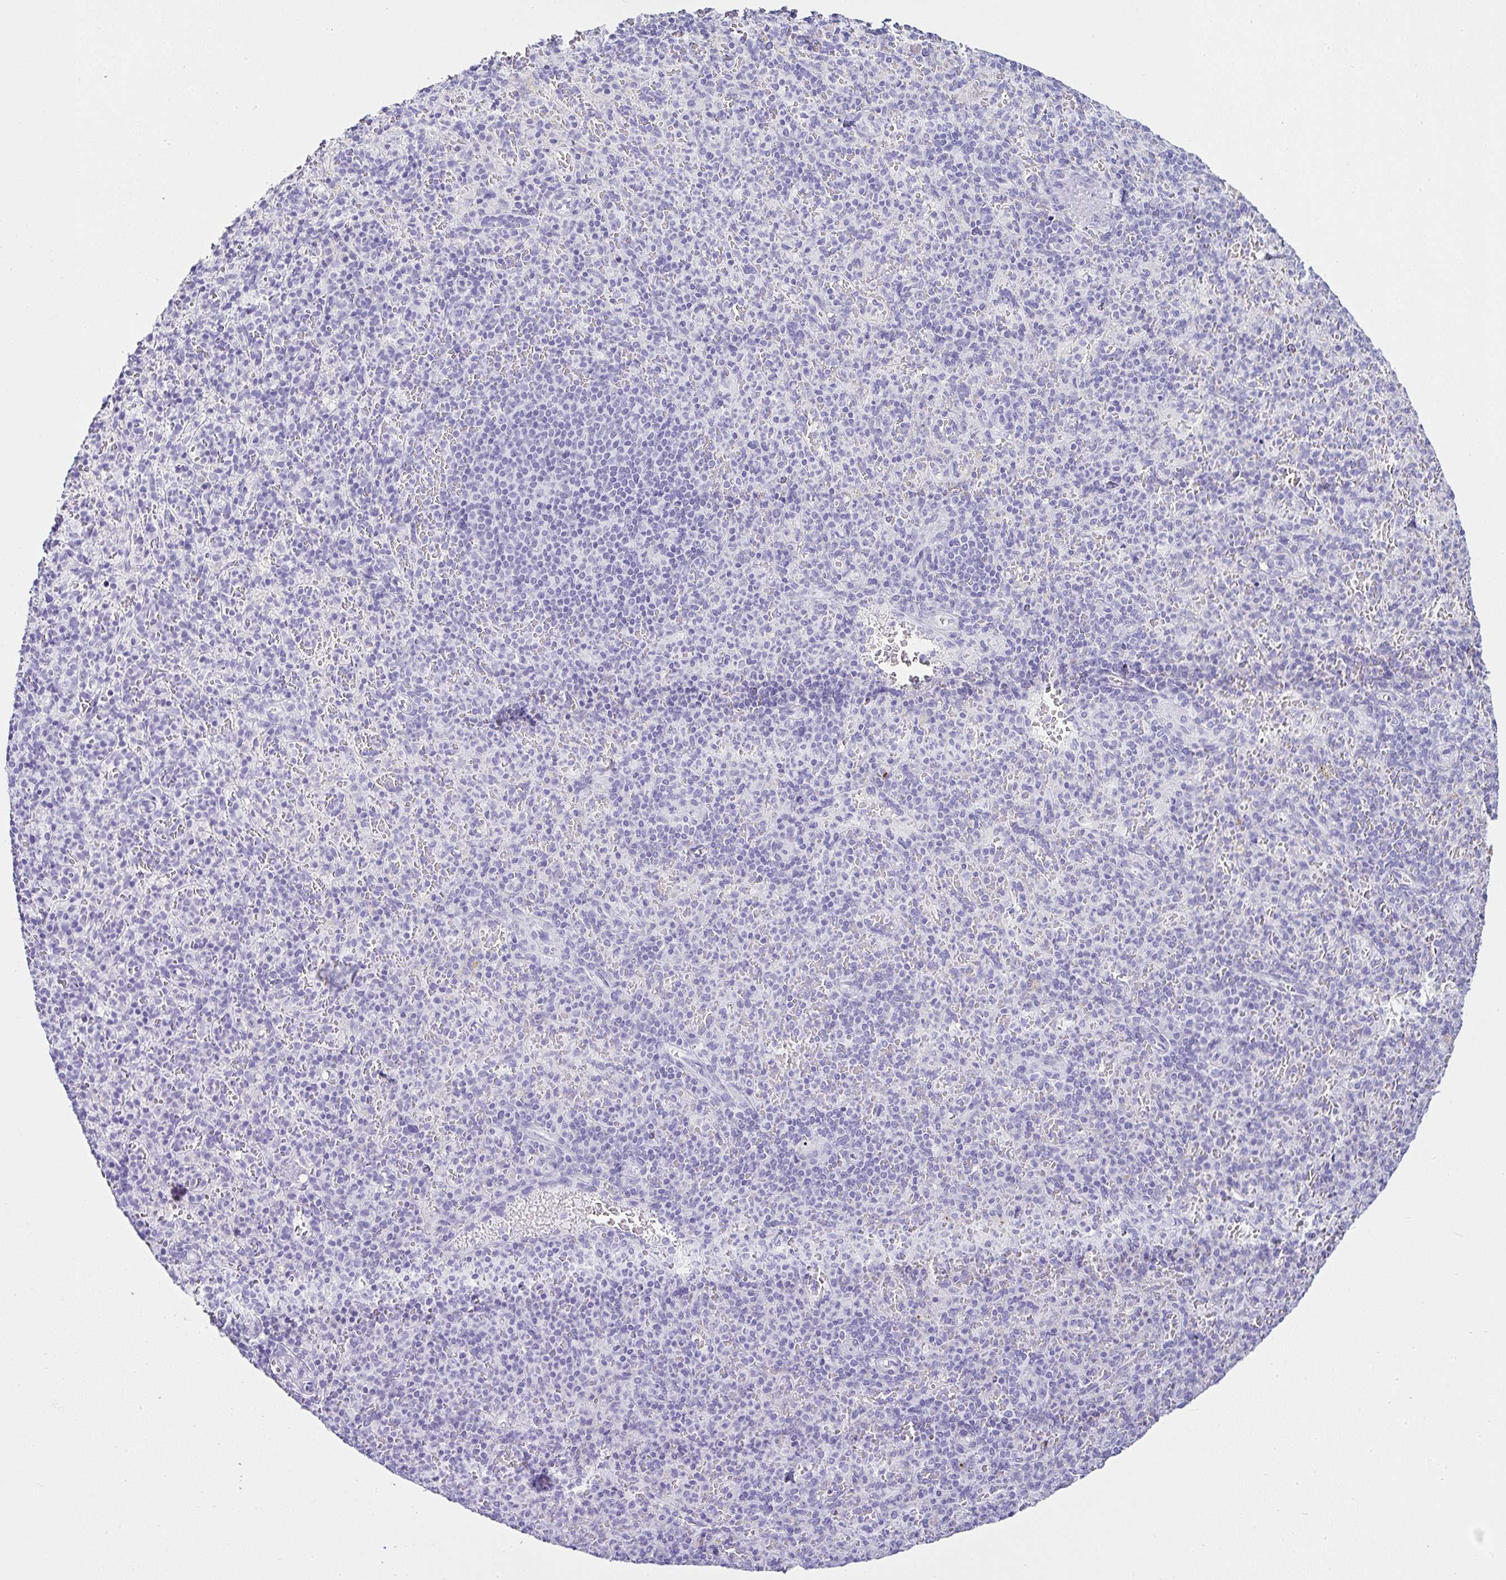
{"staining": {"intensity": "negative", "quantity": "none", "location": "none"}, "tissue": "spleen", "cell_type": "Cells in red pulp", "image_type": "normal", "snomed": [{"axis": "morphology", "description": "Normal tissue, NOS"}, {"axis": "topography", "description": "Spleen"}], "caption": "Spleen stained for a protein using immunohistochemistry (IHC) reveals no staining cells in red pulp.", "gene": "SERPINB3", "patient": {"sex": "female", "age": 74}}